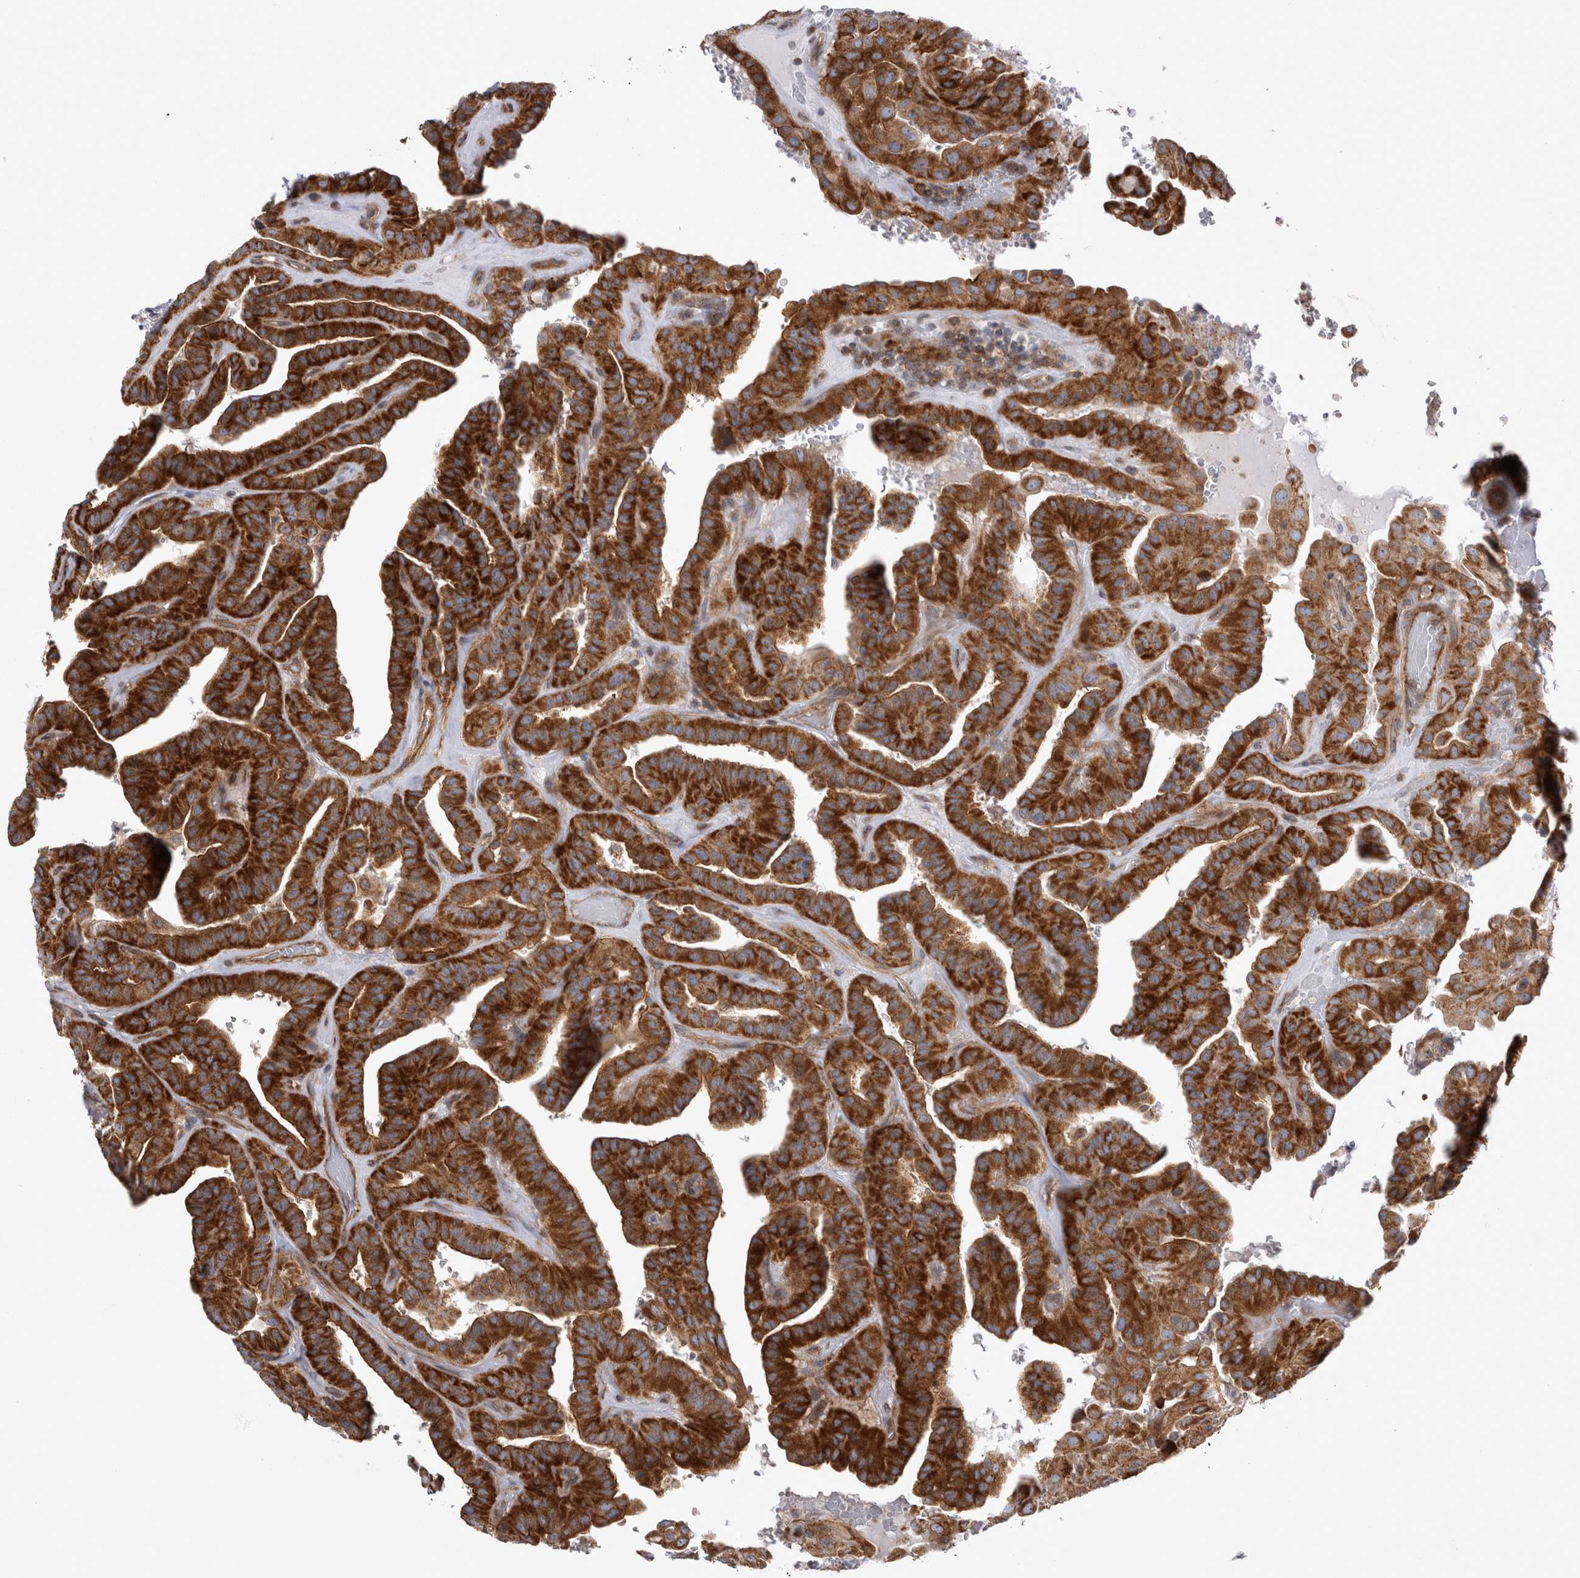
{"staining": {"intensity": "strong", "quantity": ">75%", "location": "cytoplasmic/membranous"}, "tissue": "thyroid cancer", "cell_type": "Tumor cells", "image_type": "cancer", "snomed": [{"axis": "morphology", "description": "Papillary adenocarcinoma, NOS"}, {"axis": "topography", "description": "Thyroid gland"}], "caption": "Protein staining of thyroid cancer tissue exhibits strong cytoplasmic/membranous positivity in about >75% of tumor cells.", "gene": "TSPOAP1", "patient": {"sex": "male", "age": 77}}